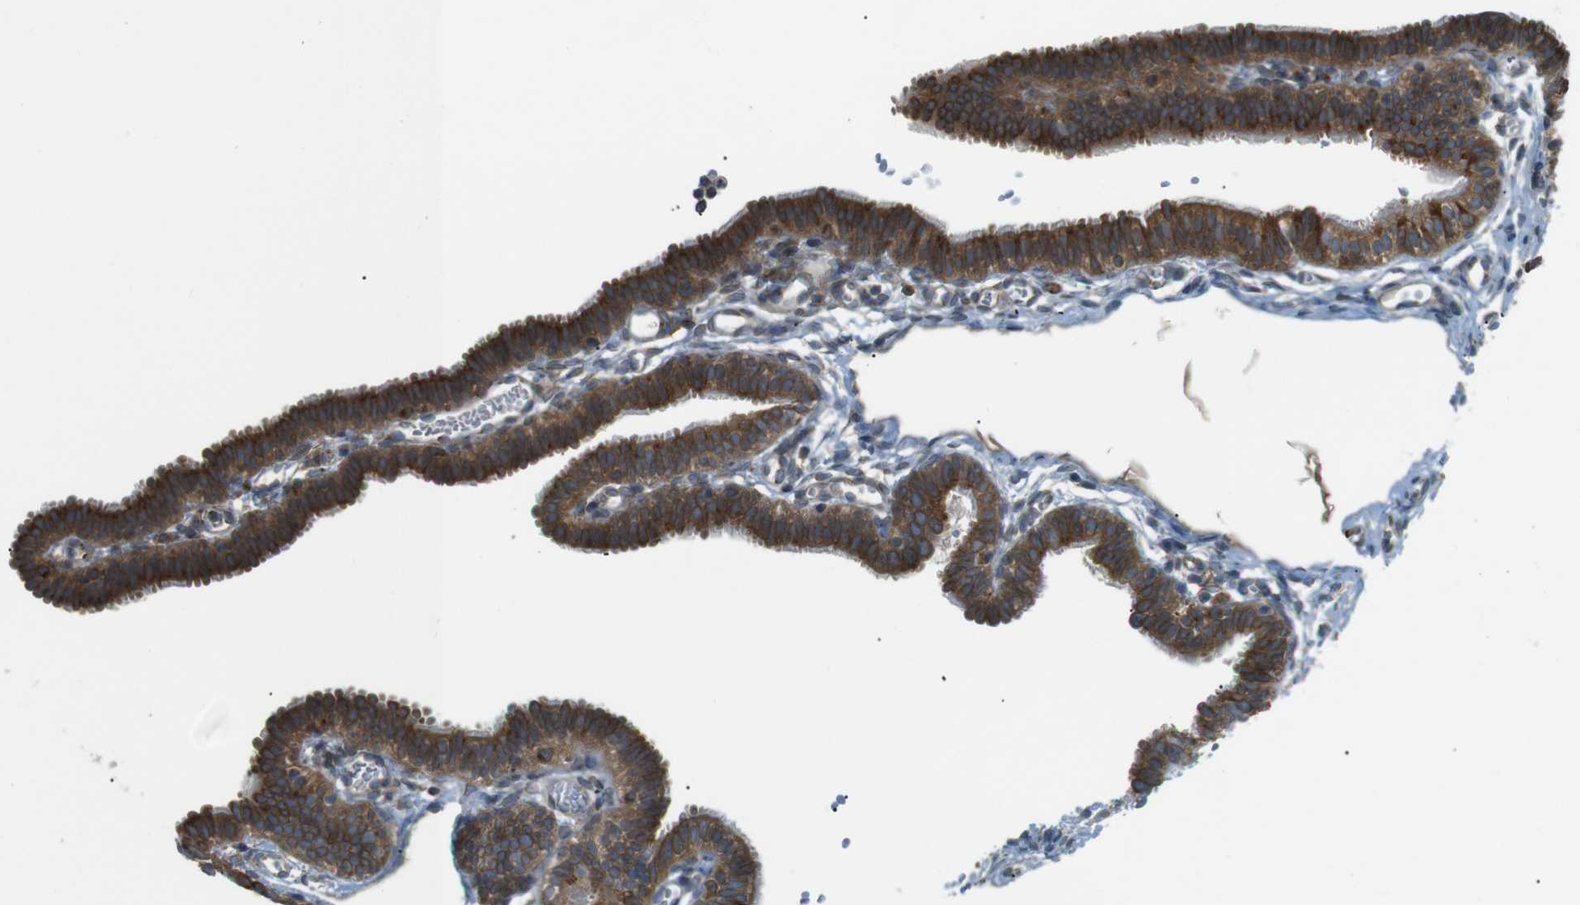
{"staining": {"intensity": "strong", "quantity": ">75%", "location": "cytoplasmic/membranous"}, "tissue": "fallopian tube", "cell_type": "Glandular cells", "image_type": "normal", "snomed": [{"axis": "morphology", "description": "Normal tissue, NOS"}, {"axis": "topography", "description": "Fallopian tube"}, {"axis": "topography", "description": "Placenta"}], "caption": "Protein staining by IHC demonstrates strong cytoplasmic/membranous positivity in approximately >75% of glandular cells in normal fallopian tube. (Brightfield microscopy of DAB IHC at high magnification).", "gene": "TMED4", "patient": {"sex": "female", "age": 34}}